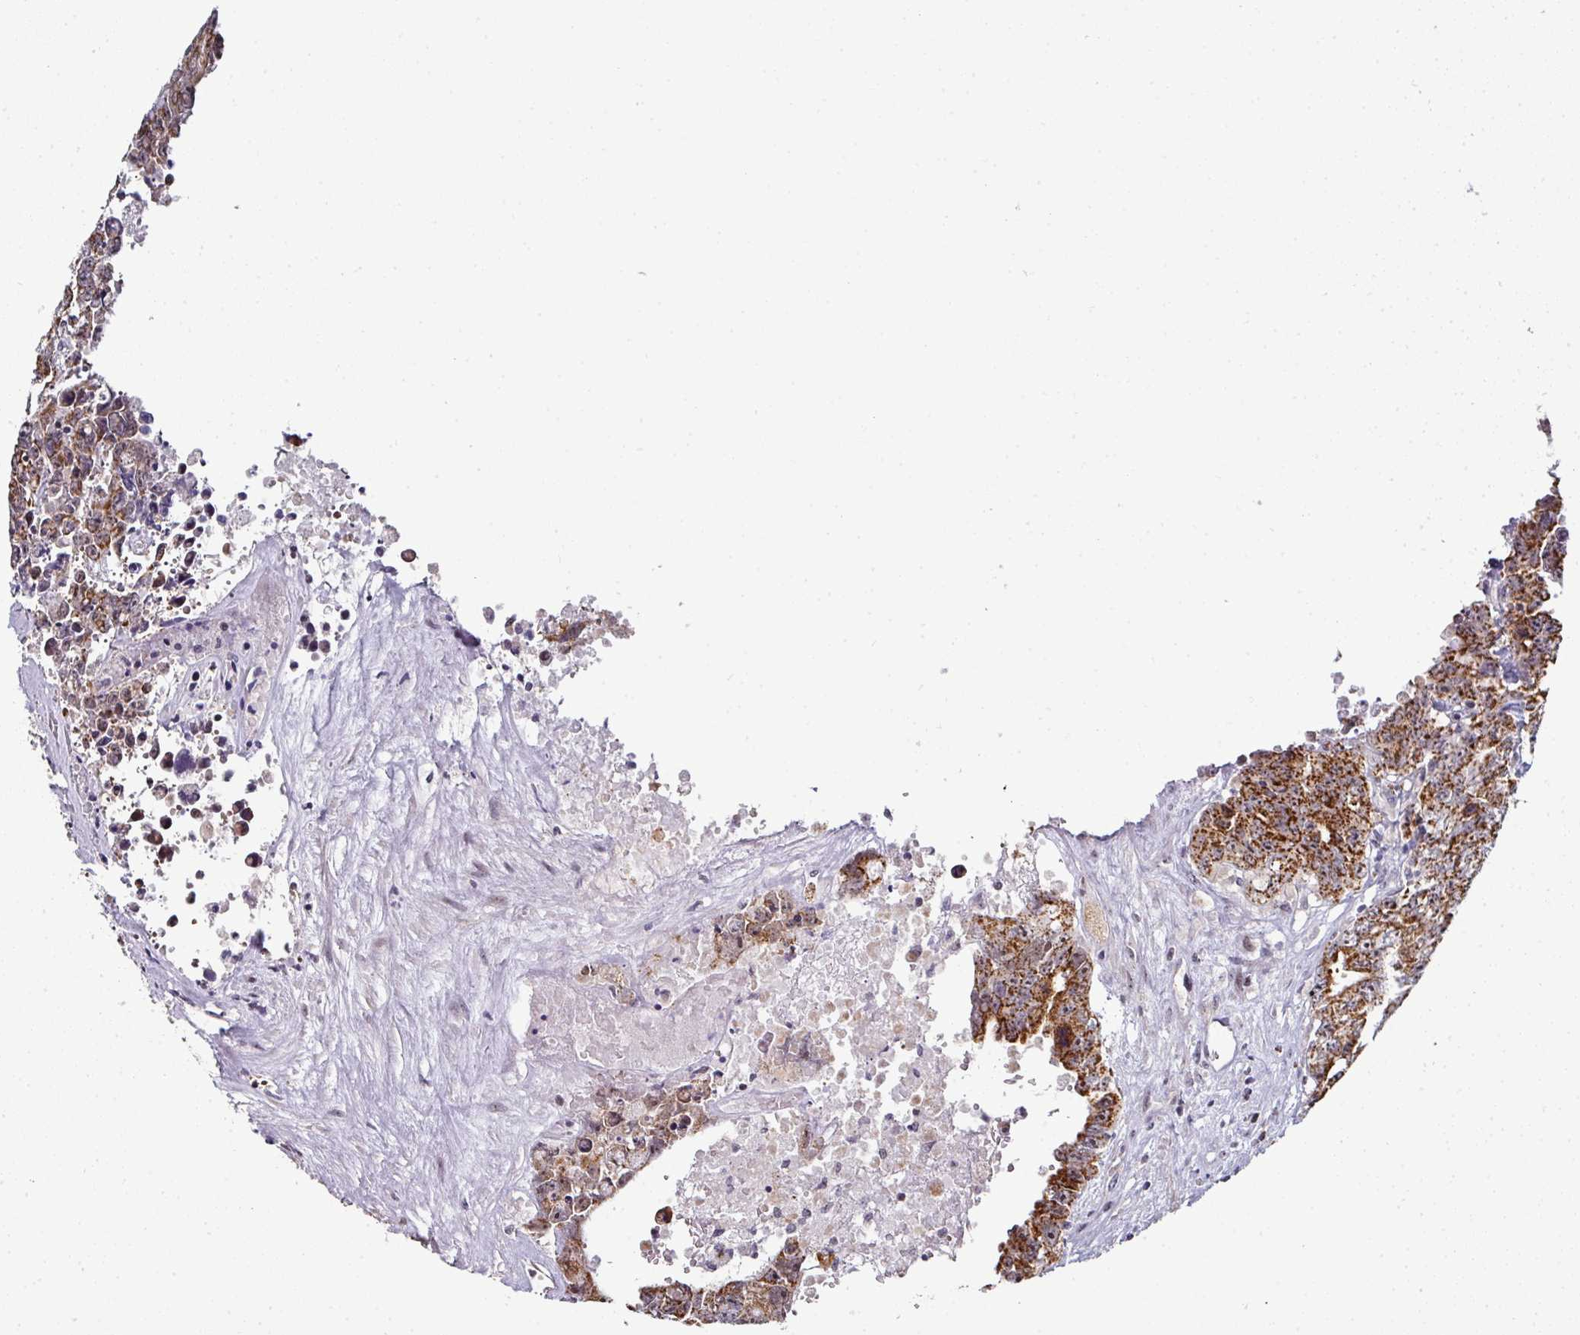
{"staining": {"intensity": "moderate", "quantity": ">75%", "location": "cytoplasmic/membranous,nuclear"}, "tissue": "testis cancer", "cell_type": "Tumor cells", "image_type": "cancer", "snomed": [{"axis": "morphology", "description": "Carcinoma, Embryonal, NOS"}, {"axis": "topography", "description": "Testis"}], "caption": "Immunohistochemical staining of testis cancer exhibits medium levels of moderate cytoplasmic/membranous and nuclear positivity in approximately >75% of tumor cells. (Brightfield microscopy of DAB IHC at high magnification).", "gene": "NACC2", "patient": {"sex": "male", "age": 24}}